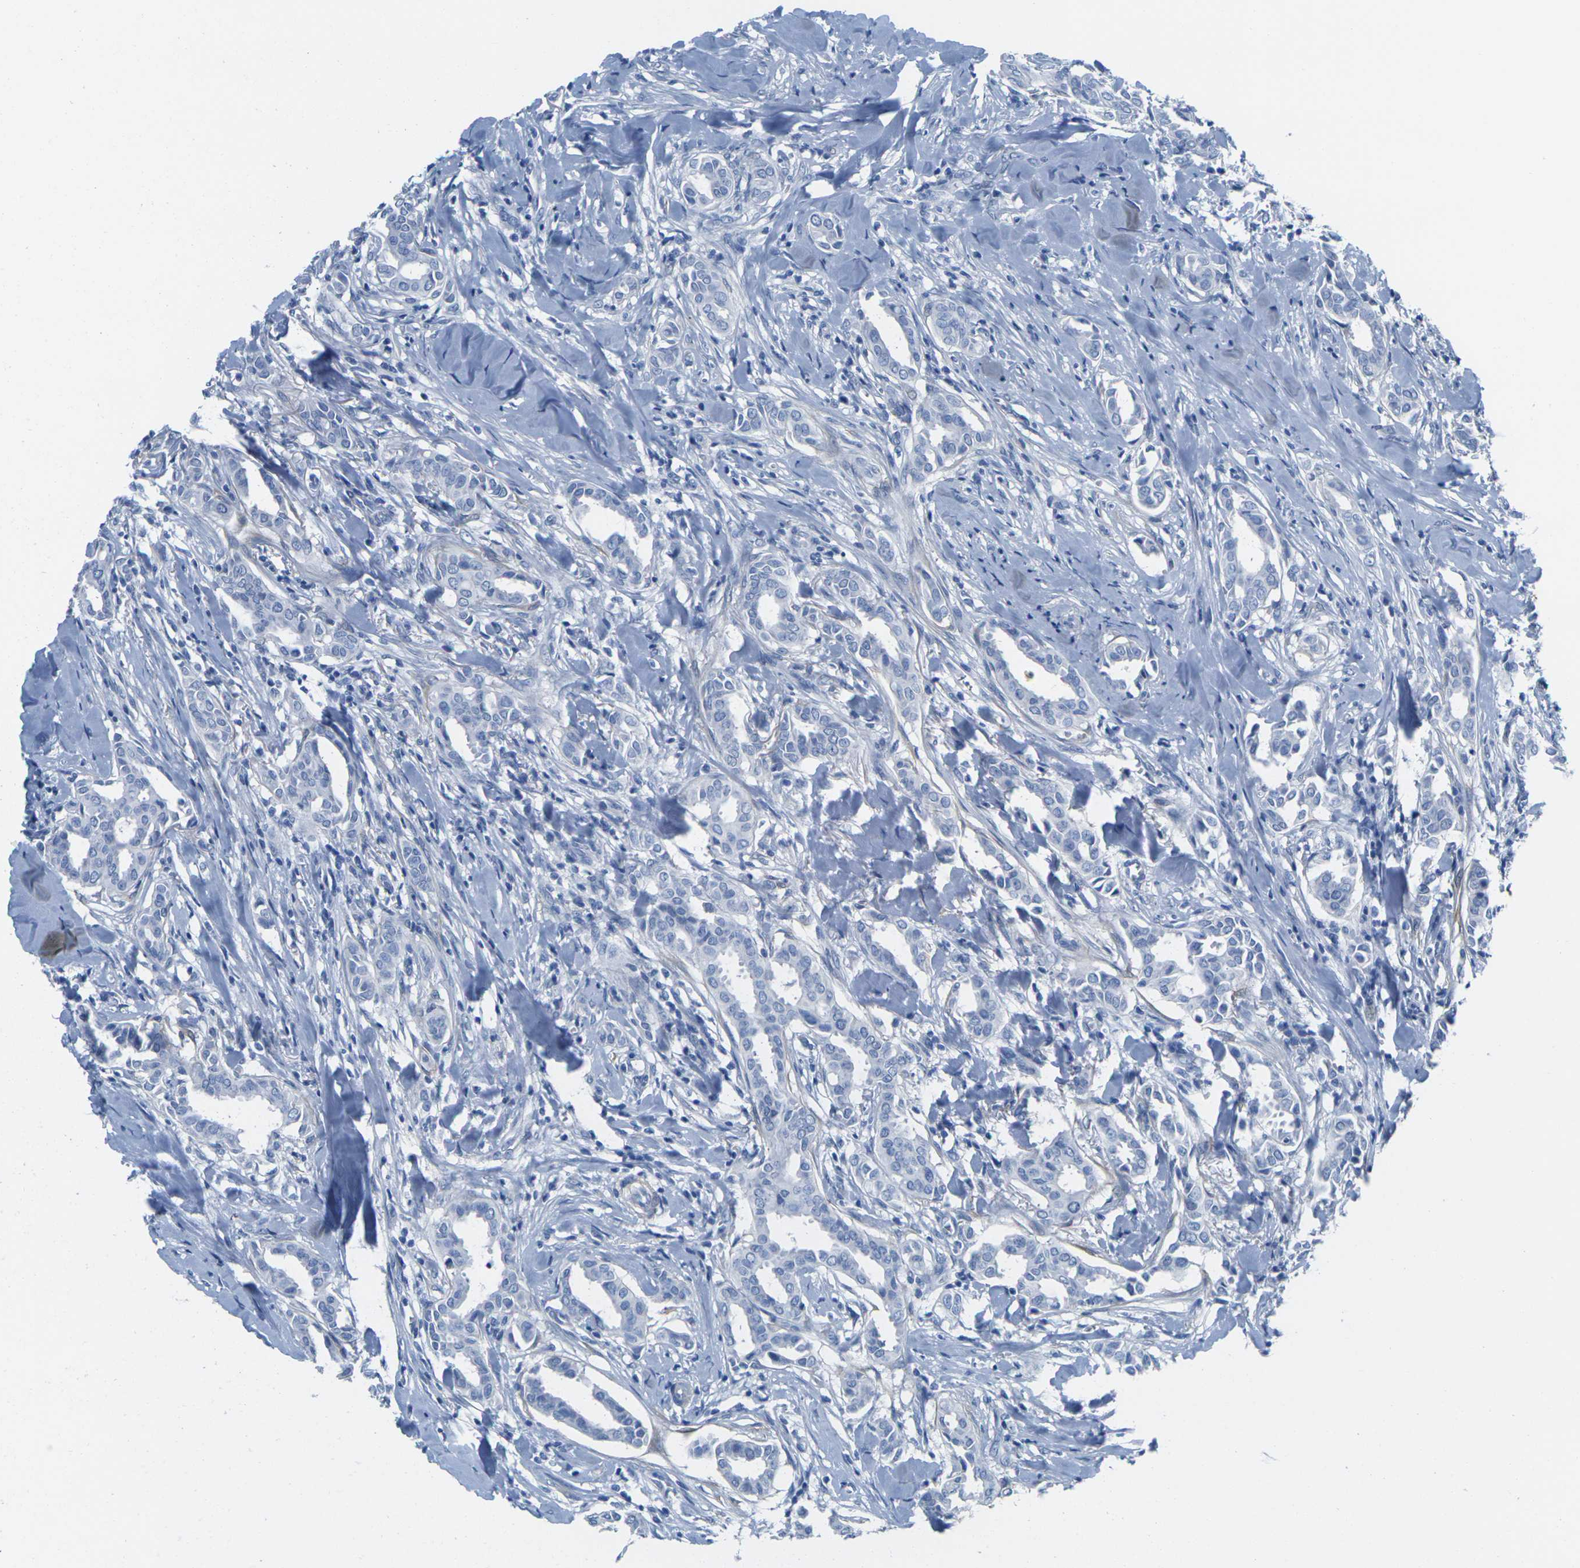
{"staining": {"intensity": "negative", "quantity": "none", "location": "none"}, "tissue": "head and neck cancer", "cell_type": "Tumor cells", "image_type": "cancer", "snomed": [{"axis": "morphology", "description": "Adenocarcinoma, NOS"}, {"axis": "topography", "description": "Salivary gland"}, {"axis": "topography", "description": "Head-Neck"}], "caption": "Immunohistochemistry (IHC) of head and neck cancer shows no expression in tumor cells.", "gene": "CNN1", "patient": {"sex": "female", "age": 59}}